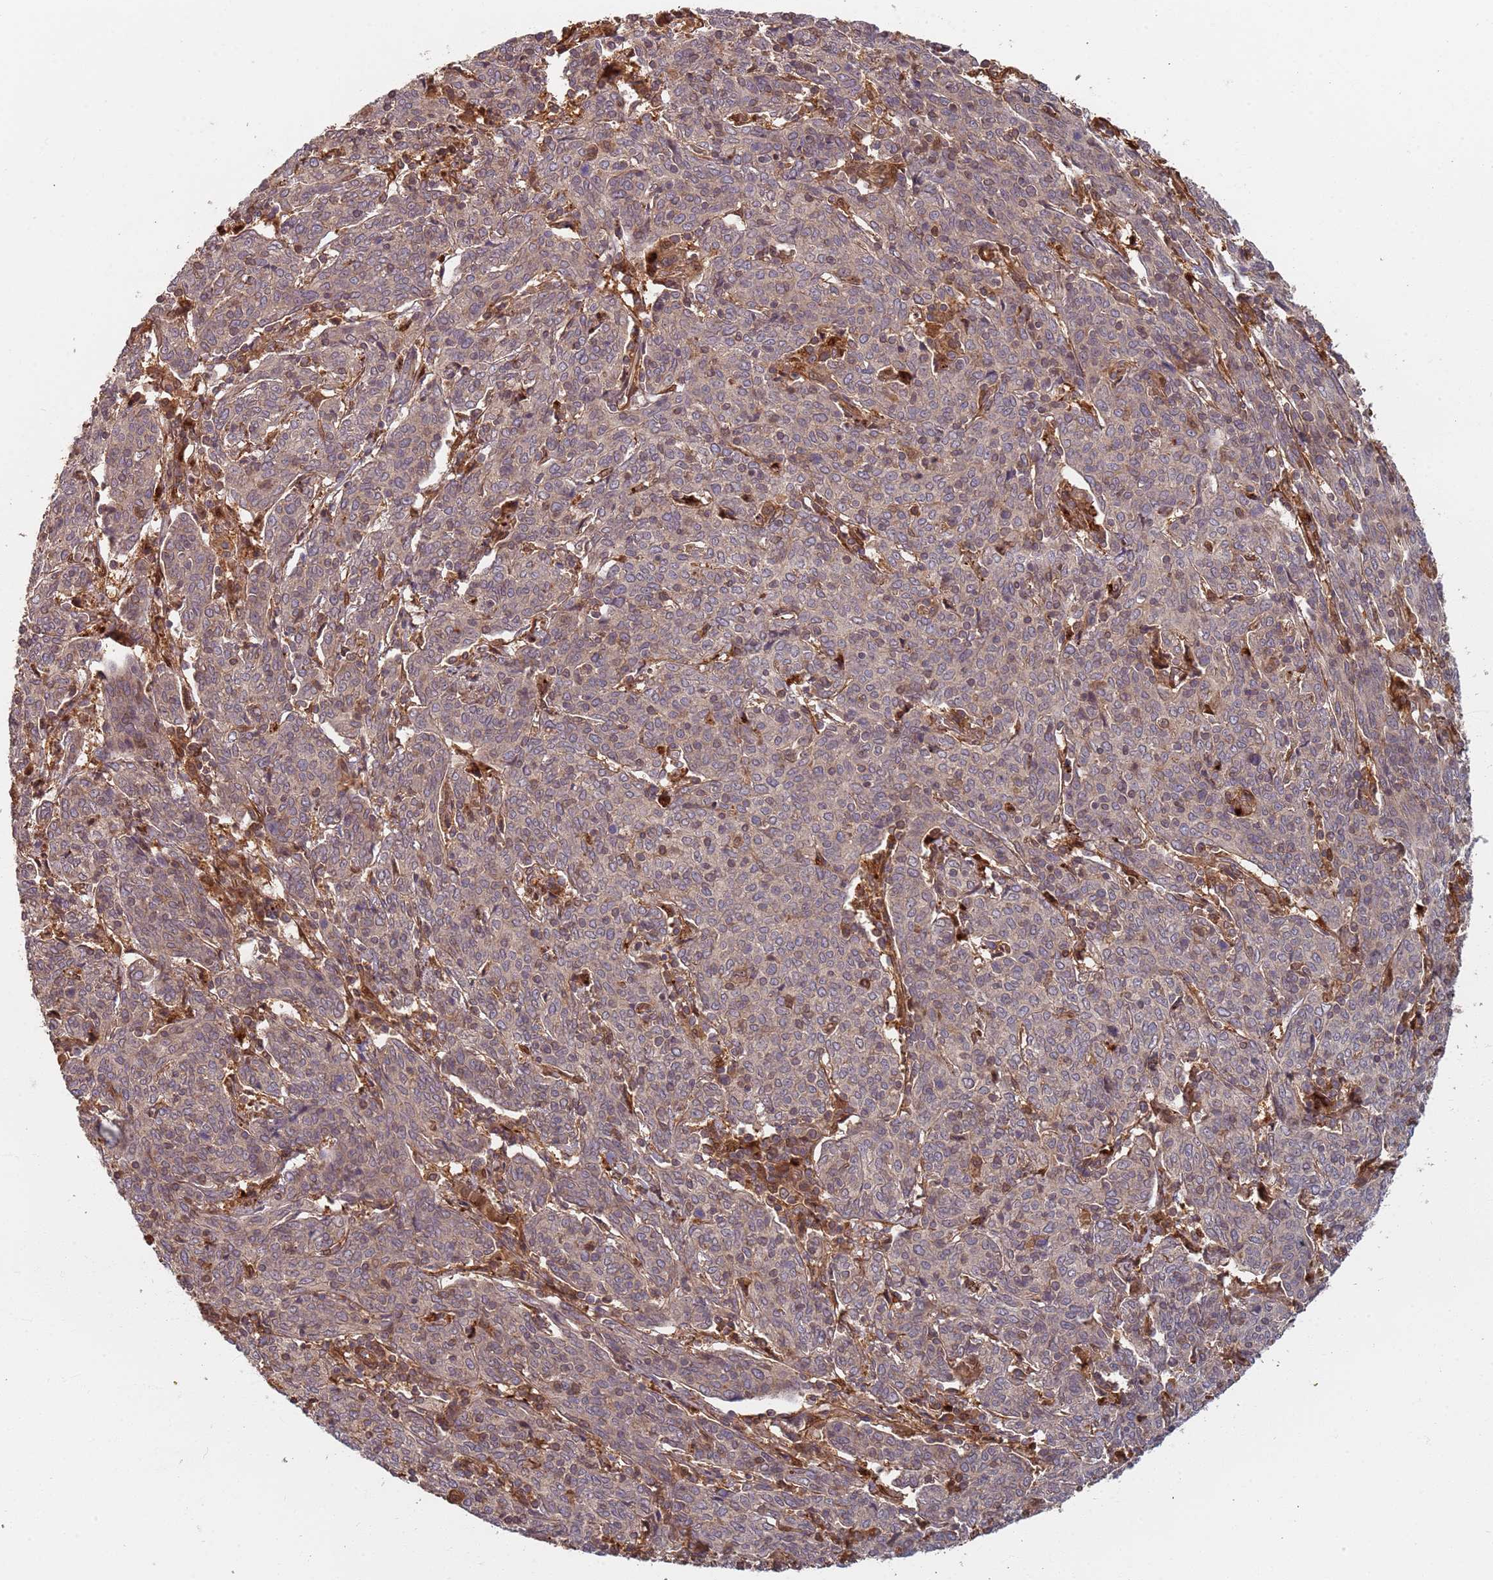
{"staining": {"intensity": "weak", "quantity": "25%-75%", "location": "cytoplasmic/membranous"}, "tissue": "cervical cancer", "cell_type": "Tumor cells", "image_type": "cancer", "snomed": [{"axis": "morphology", "description": "Squamous cell carcinoma, NOS"}, {"axis": "topography", "description": "Cervix"}], "caption": "Immunohistochemistry (IHC) (DAB (3,3'-diaminobenzidine)) staining of human cervical cancer (squamous cell carcinoma) exhibits weak cytoplasmic/membranous protein positivity in about 25%-75% of tumor cells.", "gene": "SDCCAG8", "patient": {"sex": "female", "age": 67}}